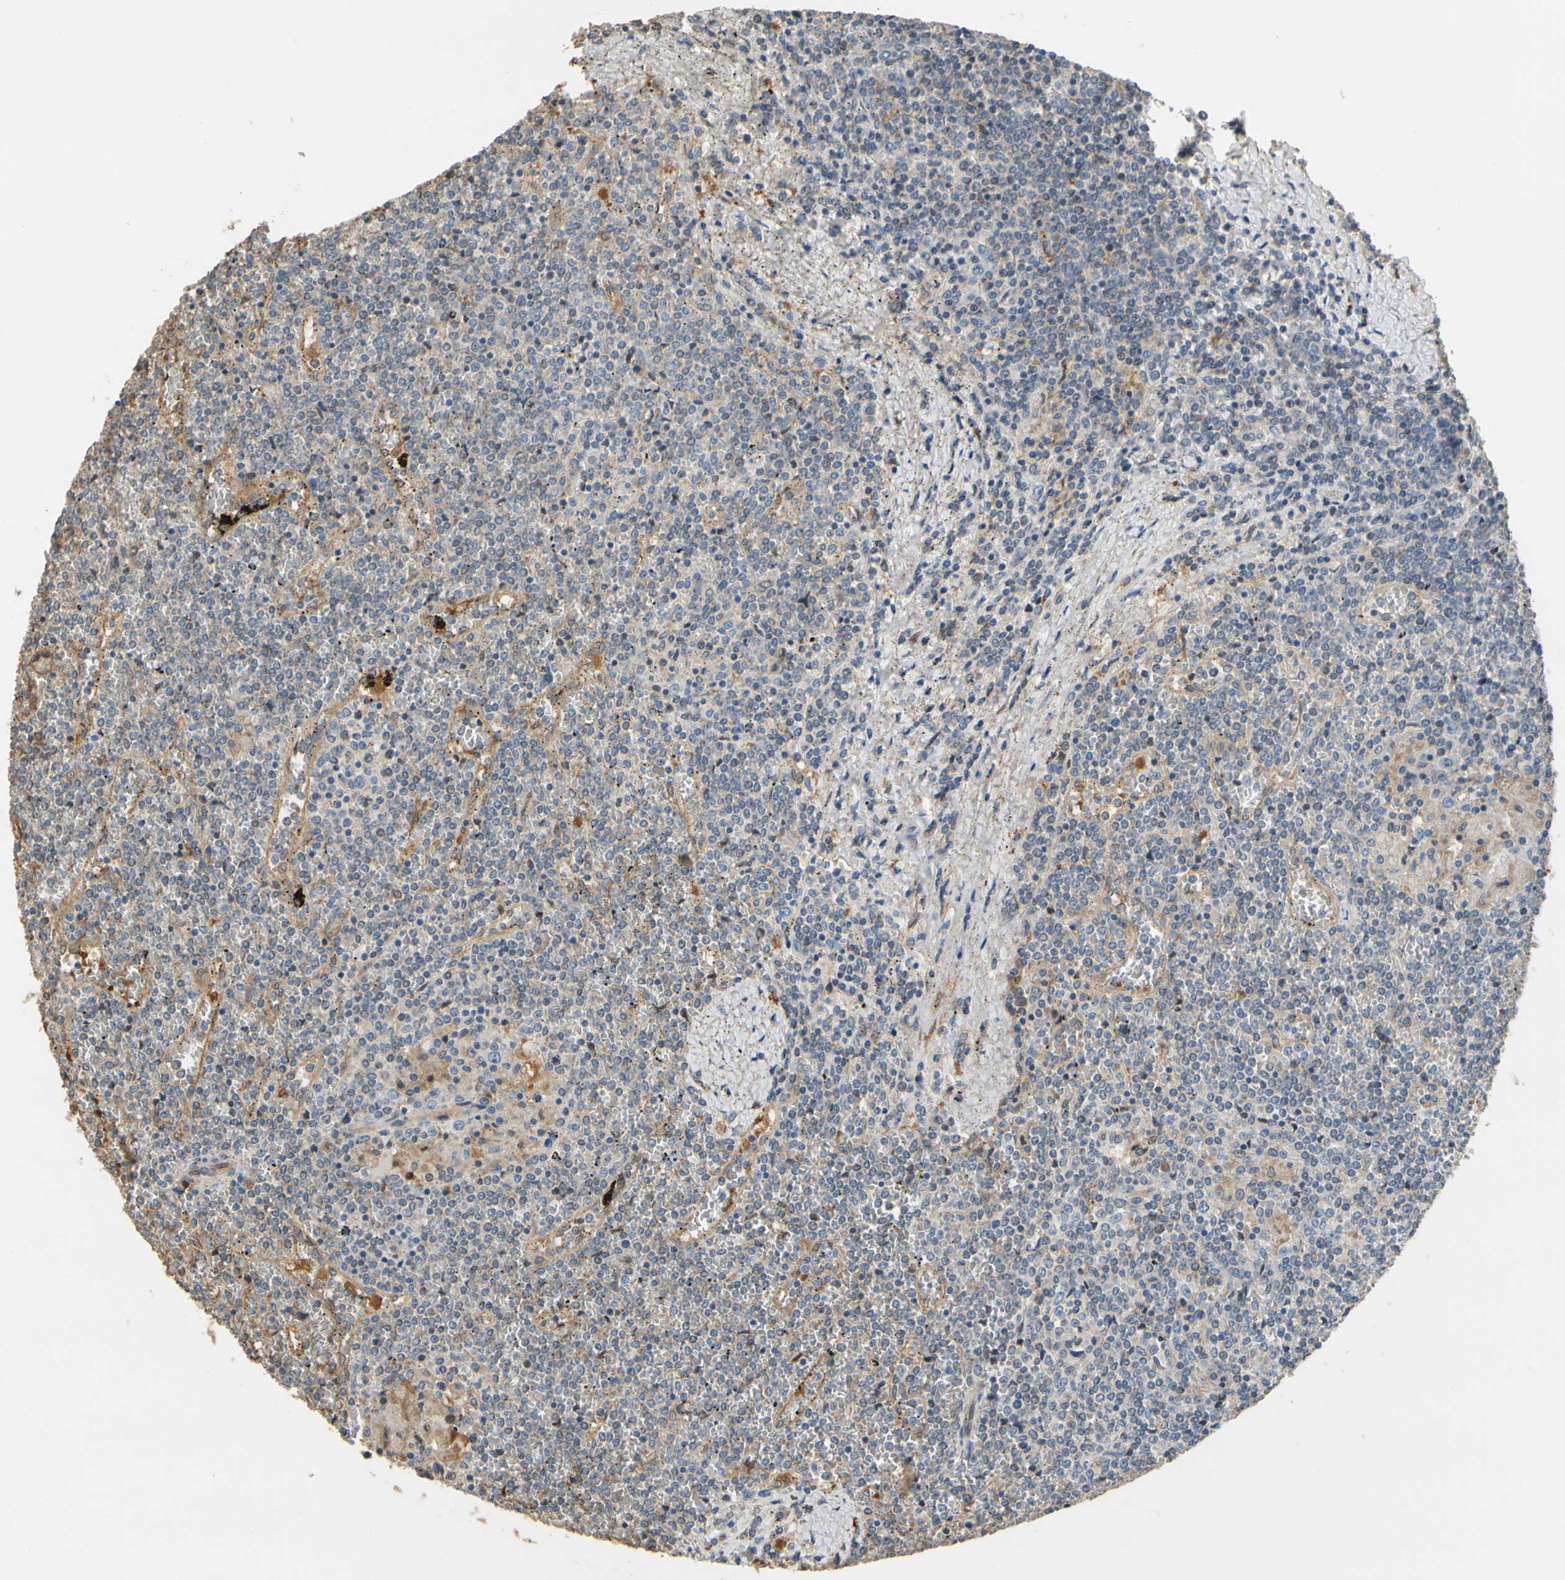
{"staining": {"intensity": "moderate", "quantity": "<25%", "location": "cytoplasmic/membranous"}, "tissue": "lymphoma", "cell_type": "Tumor cells", "image_type": "cancer", "snomed": [{"axis": "morphology", "description": "Malignant lymphoma, non-Hodgkin's type, Low grade"}, {"axis": "topography", "description": "Spleen"}], "caption": "High-magnification brightfield microscopy of lymphoma stained with DAB (brown) and counterstained with hematoxylin (blue). tumor cells exhibit moderate cytoplasmic/membranous positivity is appreciated in about<25% of cells.", "gene": "ALDH1A2", "patient": {"sex": "female", "age": 19}}